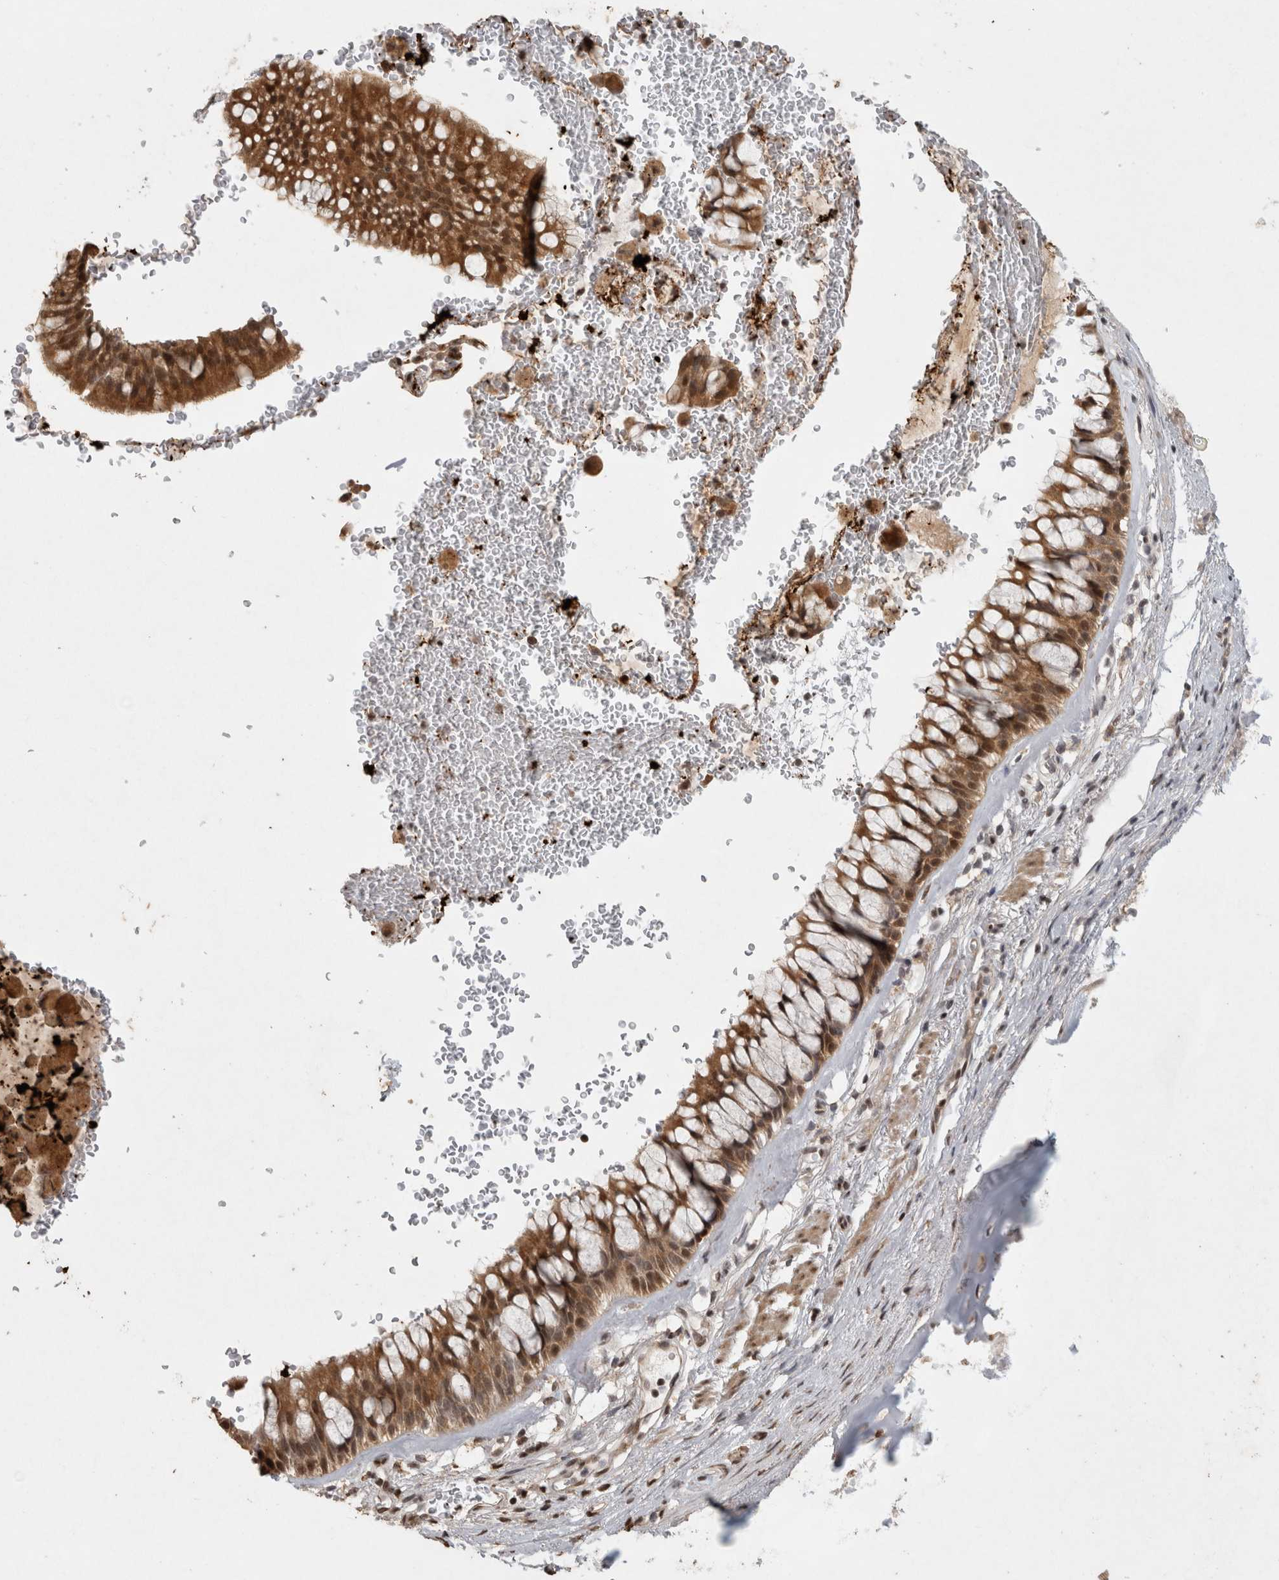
{"staining": {"intensity": "strong", "quantity": ">75%", "location": "cytoplasmic/membranous,nuclear"}, "tissue": "bronchus", "cell_type": "Respiratory epithelial cells", "image_type": "normal", "snomed": [{"axis": "morphology", "description": "Normal tissue, NOS"}, {"axis": "topography", "description": "Cartilage tissue"}, {"axis": "topography", "description": "Bronchus"}], "caption": "Immunohistochemical staining of normal human bronchus demonstrates >75% levels of strong cytoplasmic/membranous,nuclear protein expression in about >75% of respiratory epithelial cells. (IHC, brightfield microscopy, high magnification).", "gene": "KDM8", "patient": {"sex": "female", "age": 53}}